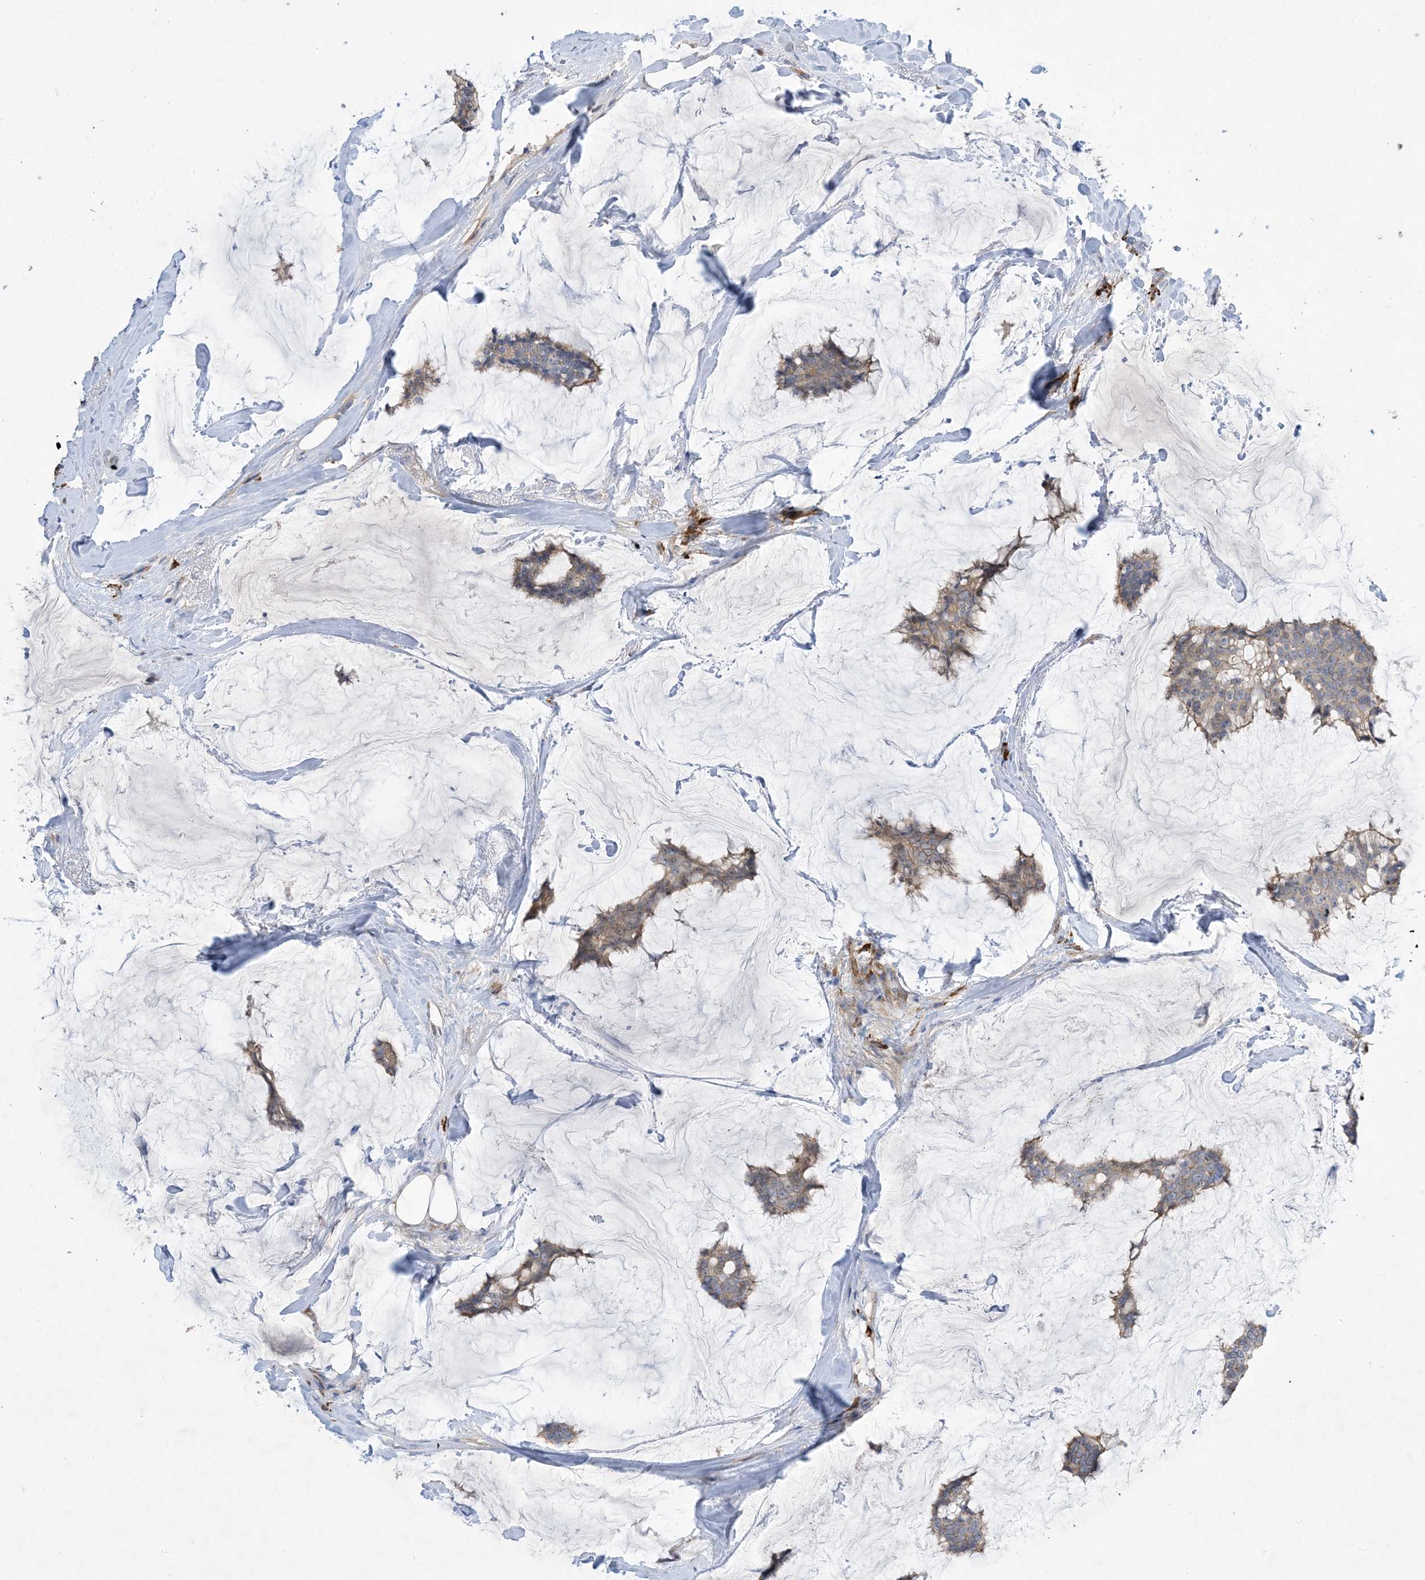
{"staining": {"intensity": "weak", "quantity": "25%-75%", "location": "cytoplasmic/membranous"}, "tissue": "breast cancer", "cell_type": "Tumor cells", "image_type": "cancer", "snomed": [{"axis": "morphology", "description": "Duct carcinoma"}, {"axis": "topography", "description": "Breast"}], "caption": "Human intraductal carcinoma (breast) stained with a protein marker exhibits weak staining in tumor cells.", "gene": "AOC1", "patient": {"sex": "female", "age": 93}}